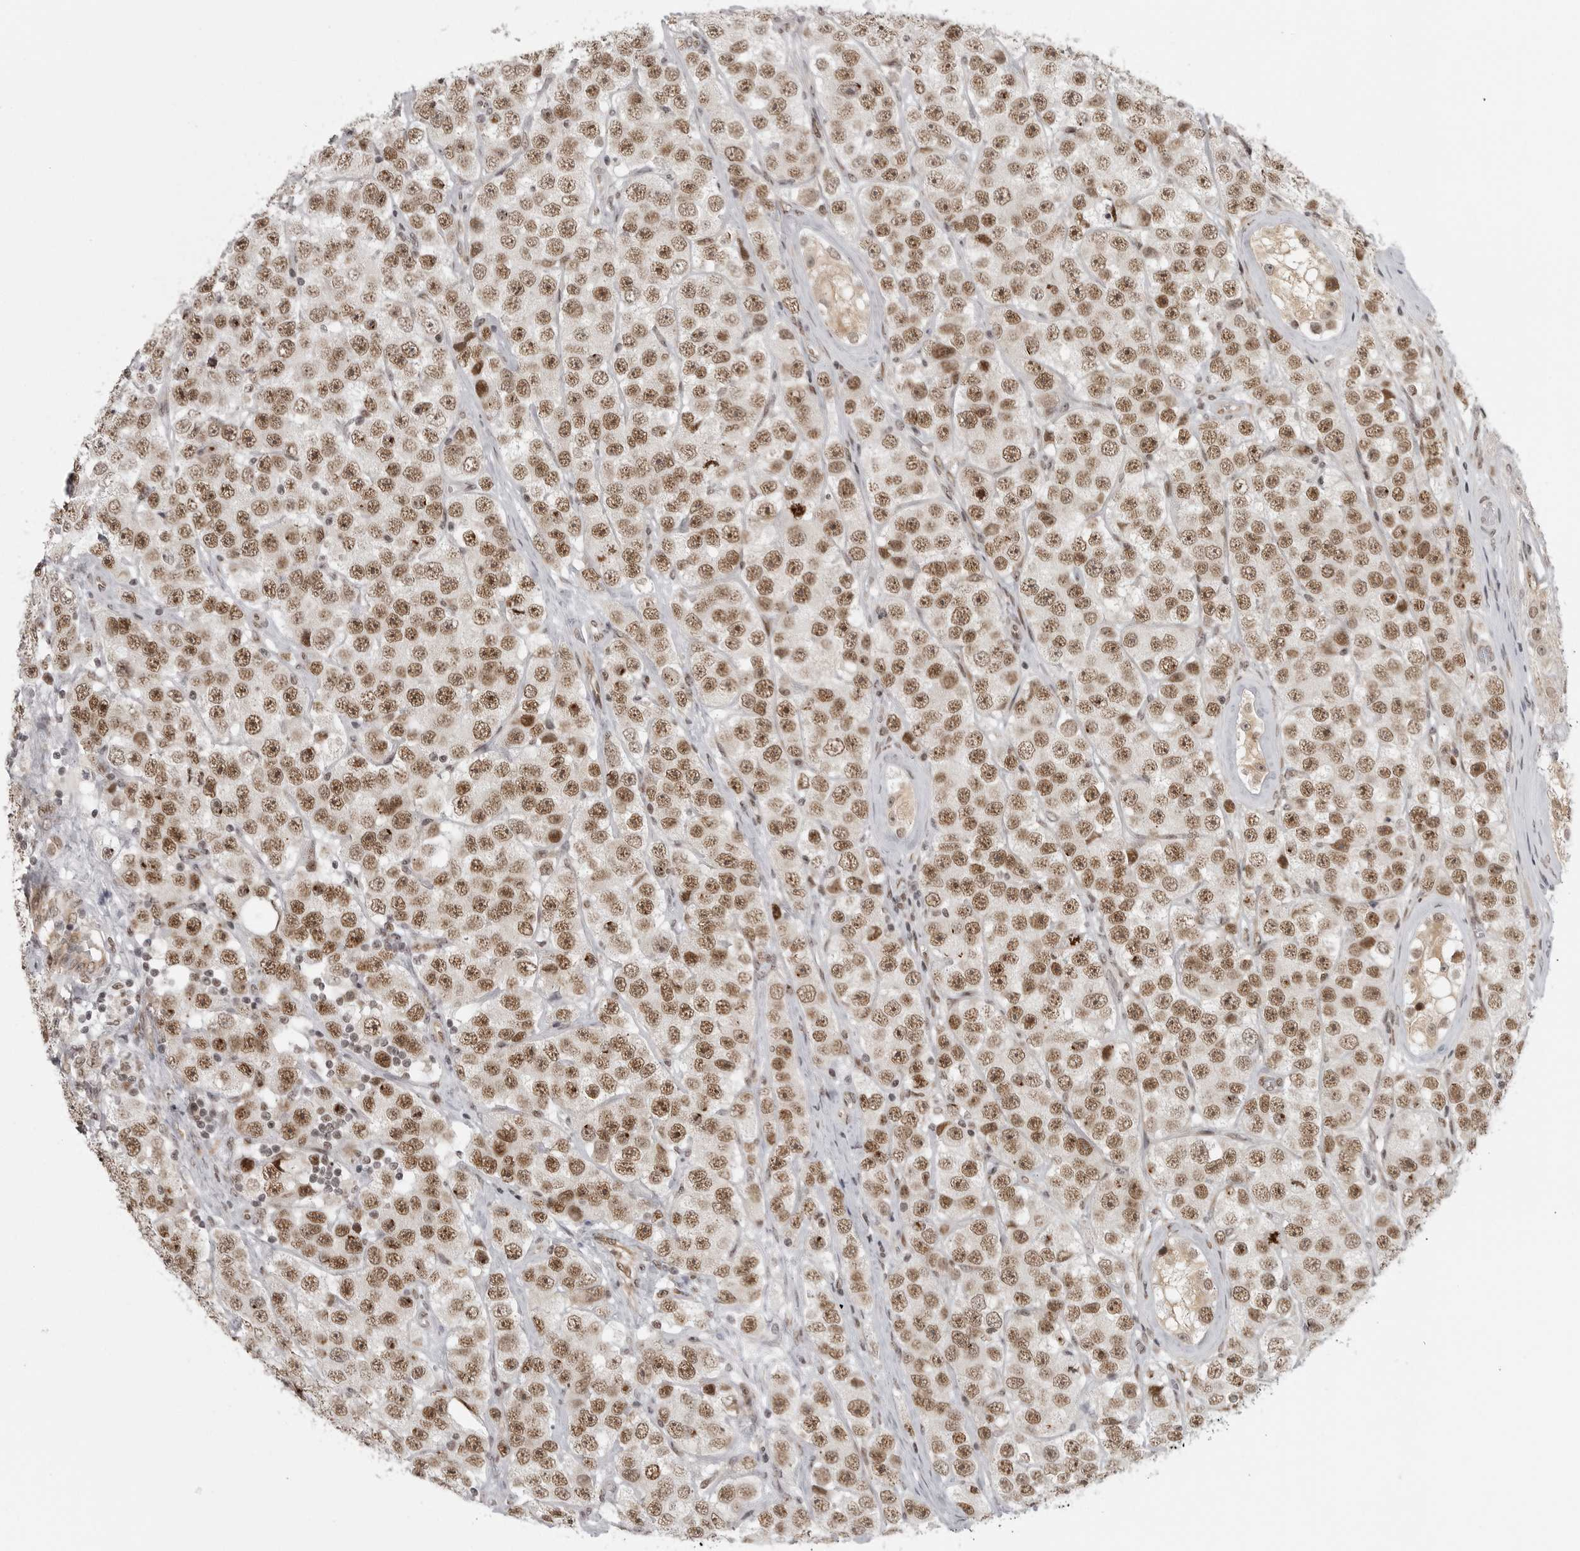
{"staining": {"intensity": "moderate", "quantity": ">75%", "location": "nuclear"}, "tissue": "testis cancer", "cell_type": "Tumor cells", "image_type": "cancer", "snomed": [{"axis": "morphology", "description": "Seminoma, NOS"}, {"axis": "topography", "description": "Testis"}], "caption": "Moderate nuclear staining is identified in about >75% of tumor cells in testis cancer.", "gene": "PRDM10", "patient": {"sex": "male", "age": 28}}